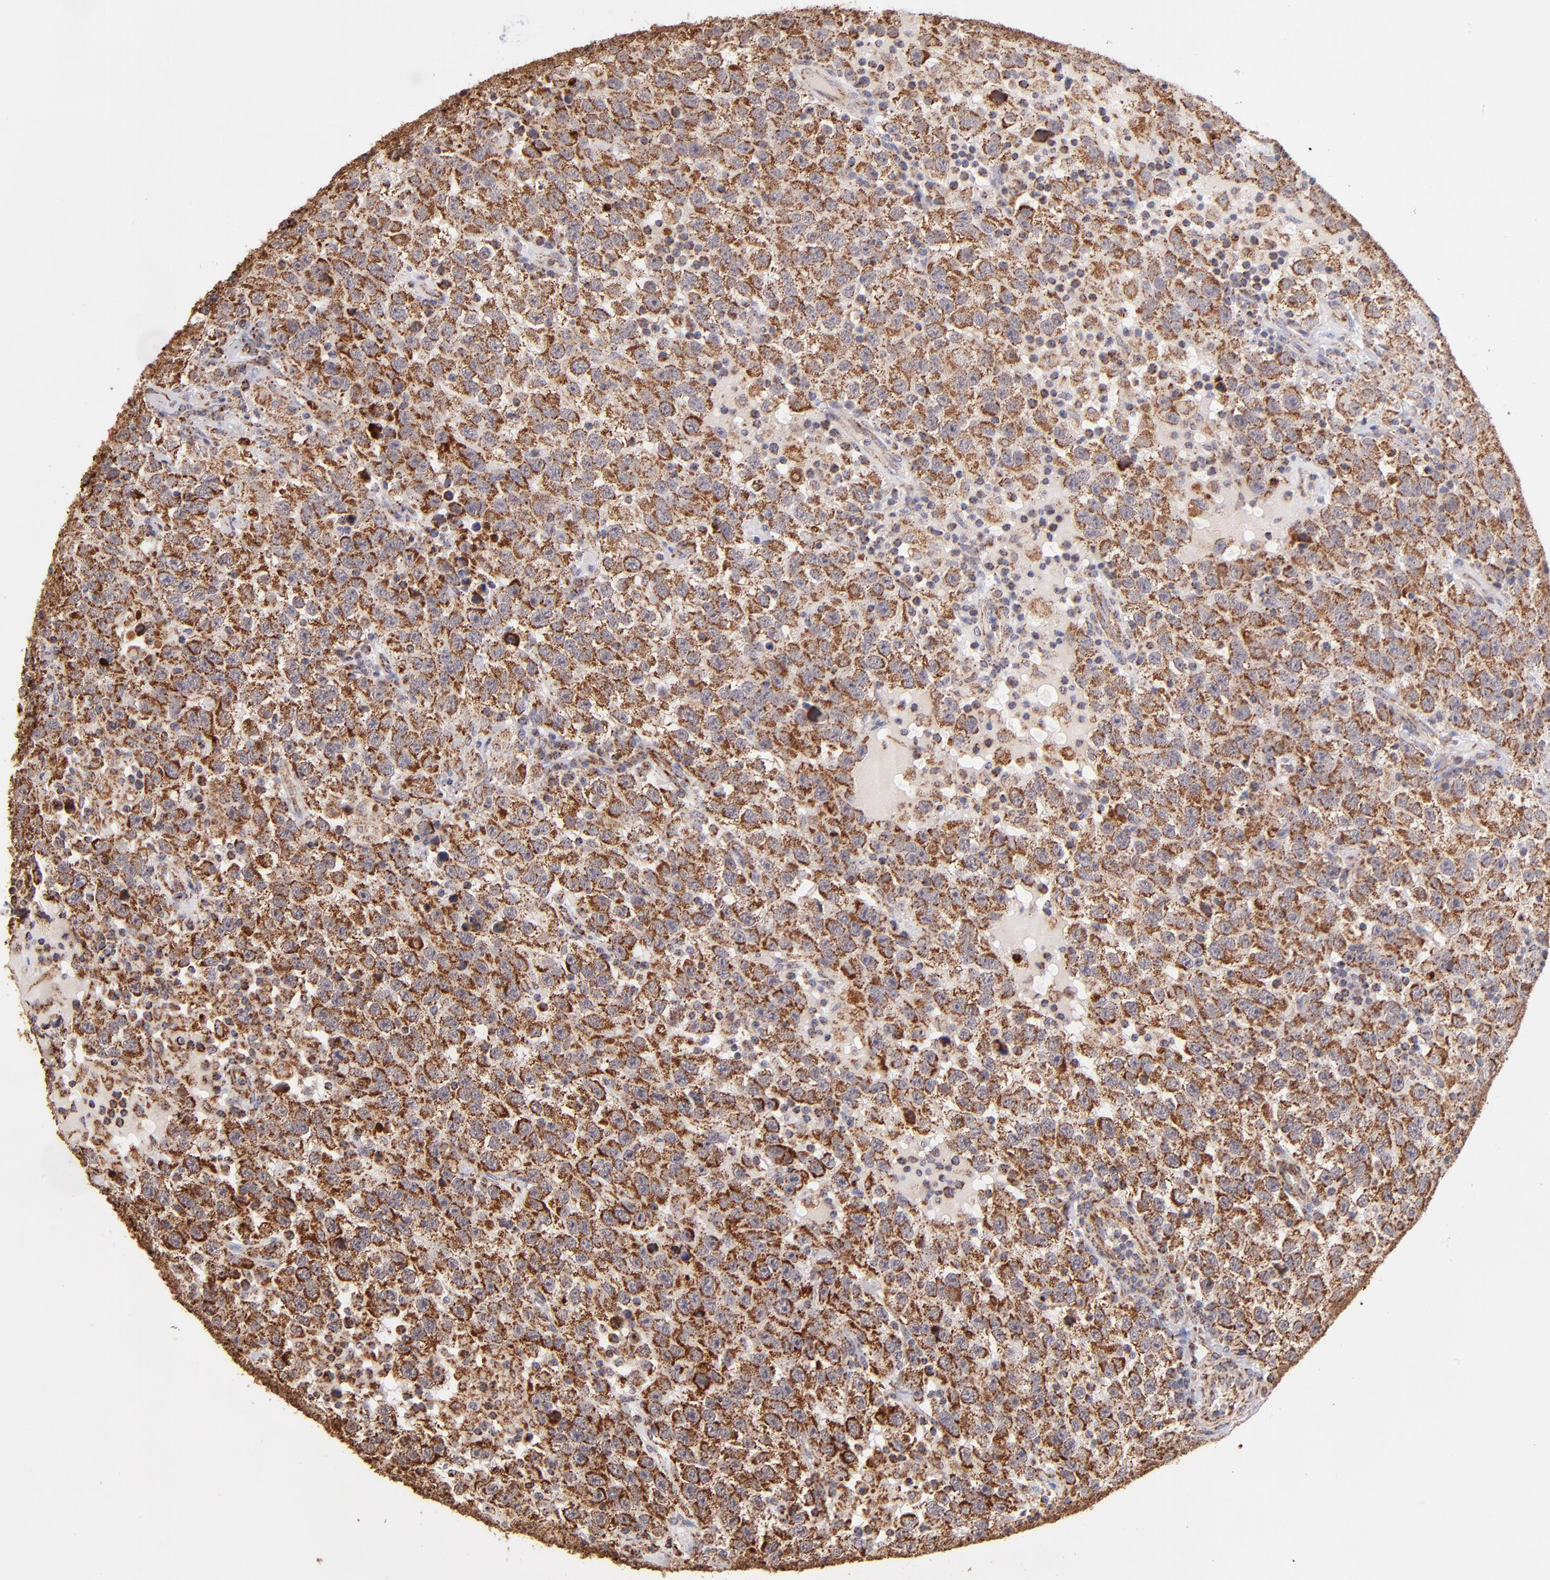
{"staining": {"intensity": "strong", "quantity": ">75%", "location": "cytoplasmic/membranous"}, "tissue": "testis cancer", "cell_type": "Tumor cells", "image_type": "cancer", "snomed": [{"axis": "morphology", "description": "Seminoma, NOS"}, {"axis": "topography", "description": "Testis"}], "caption": "Testis cancer stained for a protein (brown) exhibits strong cytoplasmic/membranous positive positivity in about >75% of tumor cells.", "gene": "DLST", "patient": {"sex": "male", "age": 41}}